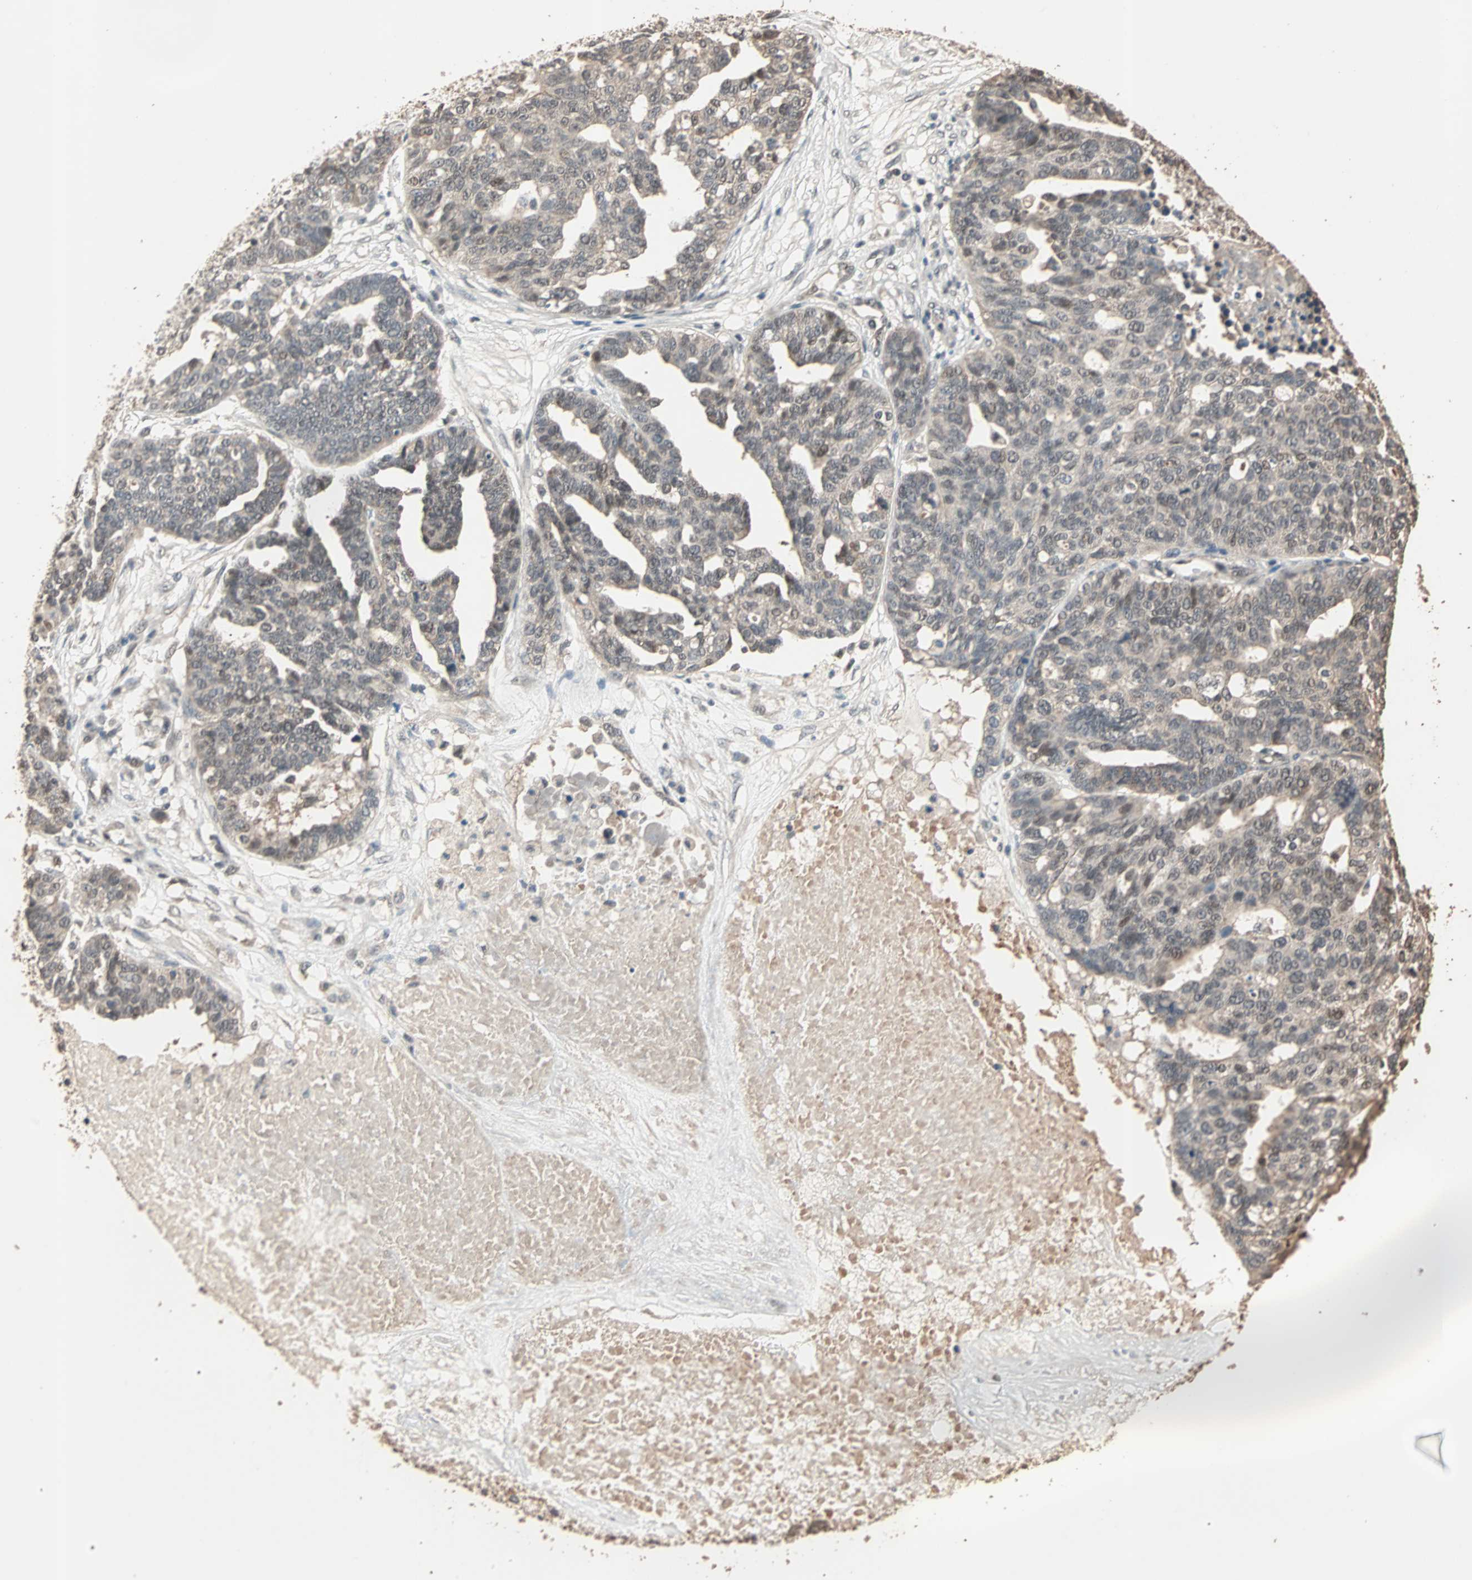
{"staining": {"intensity": "weak", "quantity": "25%-75%", "location": "cytoplasmic/membranous,nuclear"}, "tissue": "ovarian cancer", "cell_type": "Tumor cells", "image_type": "cancer", "snomed": [{"axis": "morphology", "description": "Cystadenocarcinoma, serous, NOS"}, {"axis": "topography", "description": "Ovary"}], "caption": "Immunohistochemical staining of human ovarian cancer (serous cystadenocarcinoma) shows low levels of weak cytoplasmic/membranous and nuclear protein expression in about 25%-75% of tumor cells.", "gene": "ZBTB33", "patient": {"sex": "female", "age": 59}}